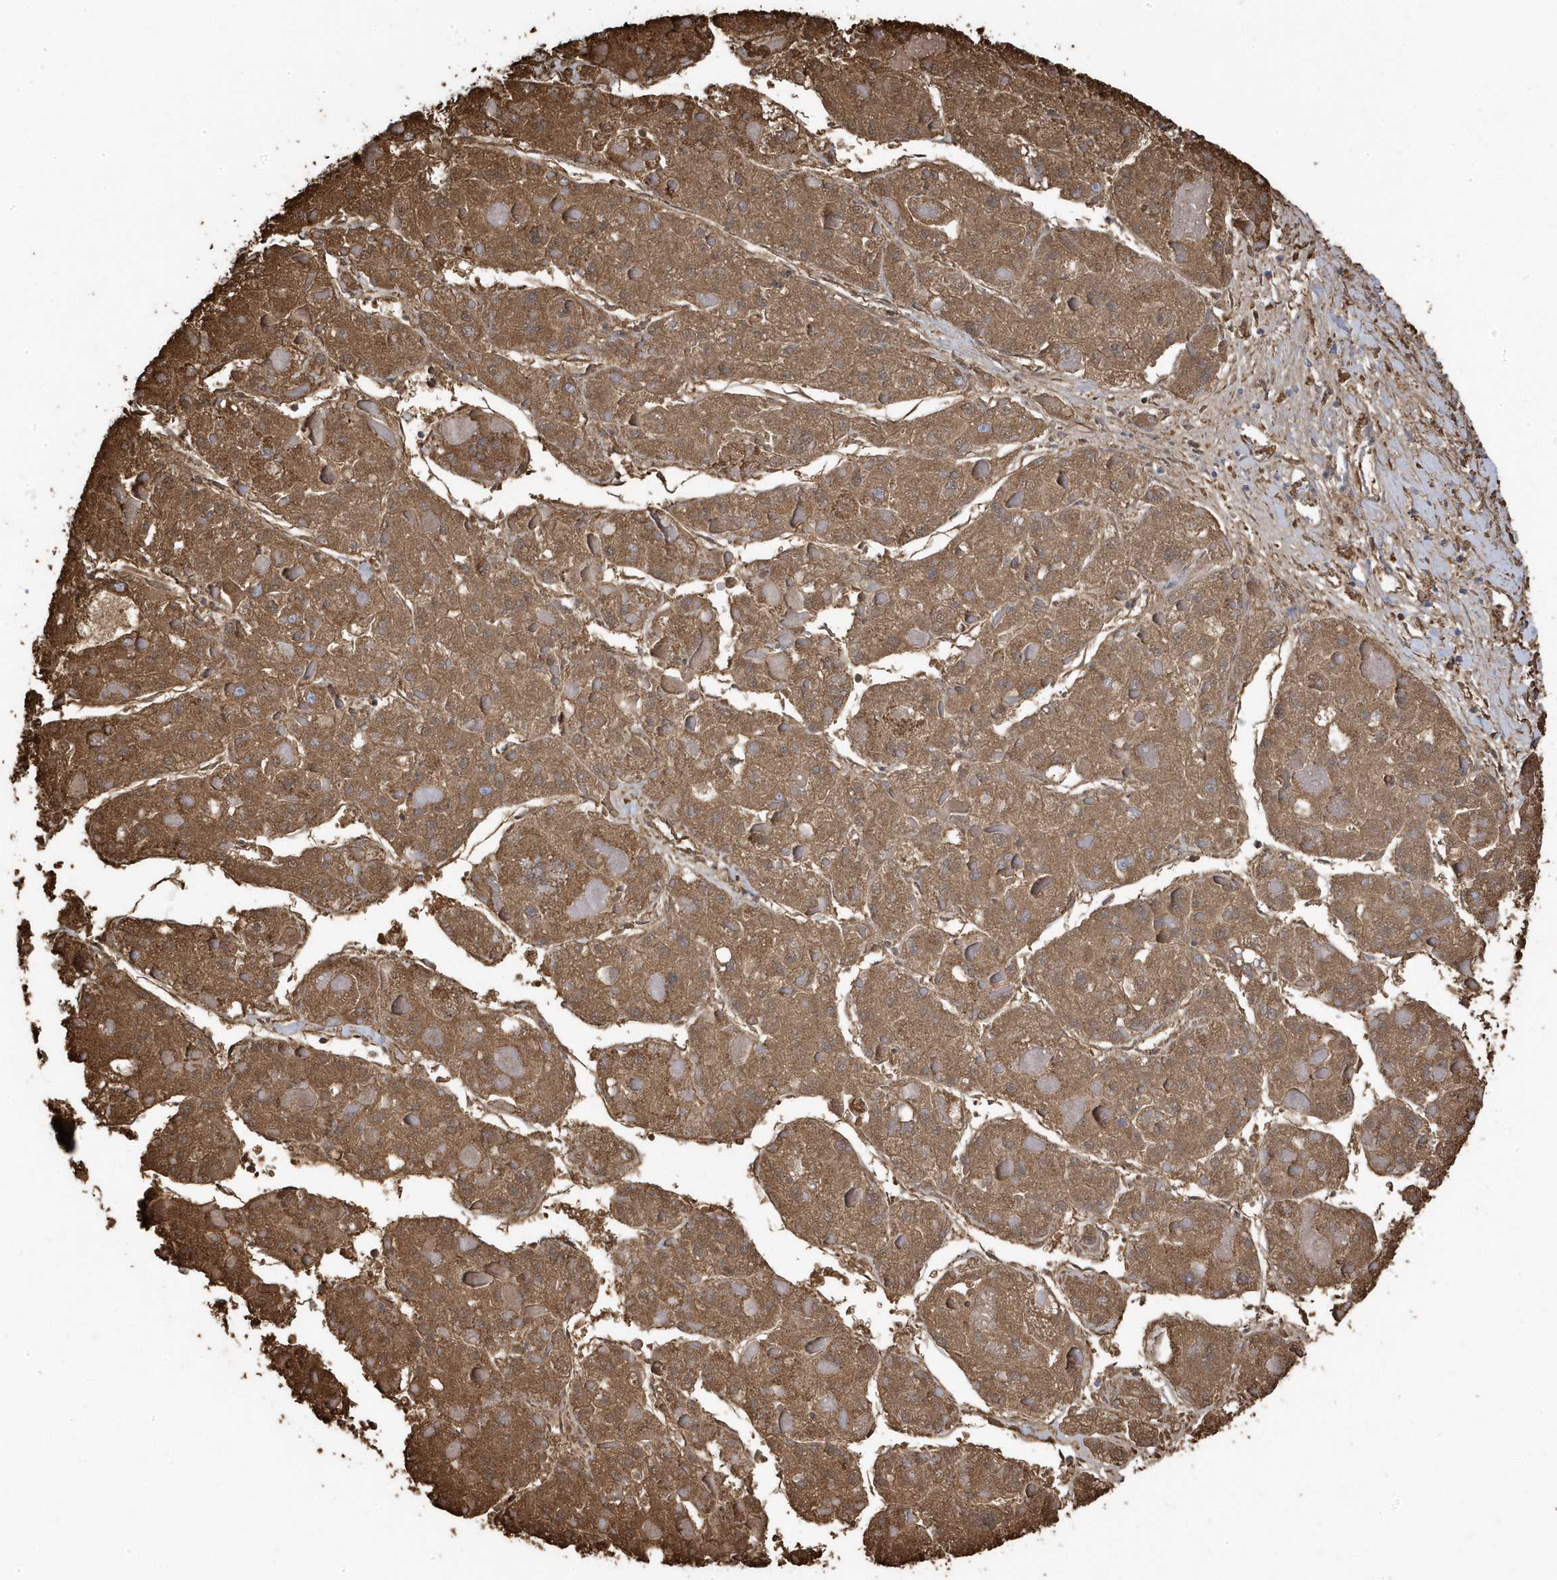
{"staining": {"intensity": "moderate", "quantity": ">75%", "location": "cytoplasmic/membranous"}, "tissue": "liver cancer", "cell_type": "Tumor cells", "image_type": "cancer", "snomed": [{"axis": "morphology", "description": "Carcinoma, Hepatocellular, NOS"}, {"axis": "topography", "description": "Liver"}], "caption": "High-power microscopy captured an immunohistochemistry (IHC) photomicrograph of liver cancer (hepatocellular carcinoma), revealing moderate cytoplasmic/membranous staining in approximately >75% of tumor cells. (Stains: DAB in brown, nuclei in blue, Microscopy: brightfield microscopy at high magnification).", "gene": "GTPBP8", "patient": {"sex": "female", "age": 73}}